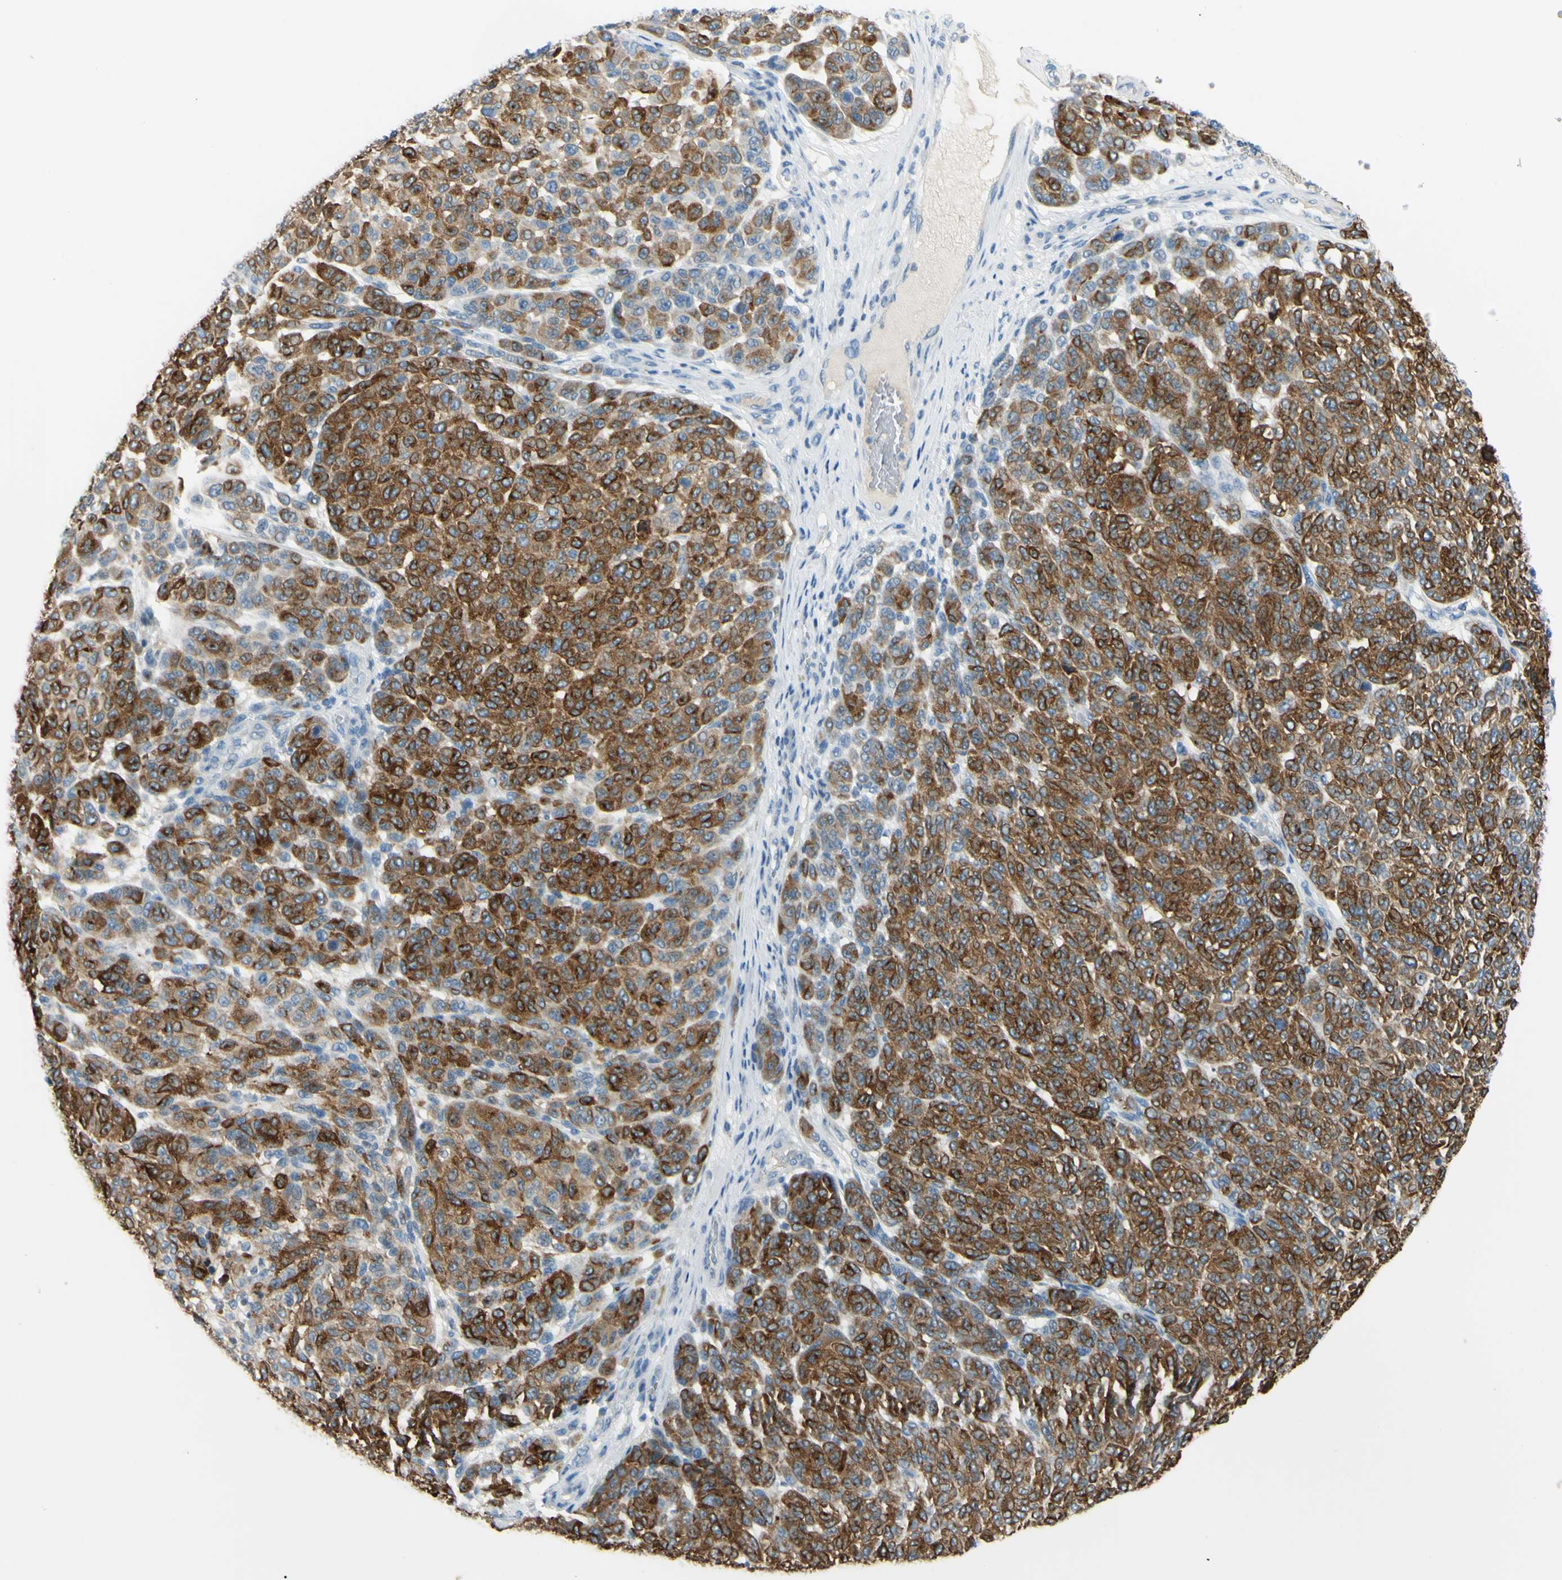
{"staining": {"intensity": "strong", "quantity": ">75%", "location": "cytoplasmic/membranous"}, "tissue": "melanoma", "cell_type": "Tumor cells", "image_type": "cancer", "snomed": [{"axis": "morphology", "description": "Malignant melanoma, NOS"}, {"axis": "topography", "description": "Skin"}], "caption": "The histopathology image displays staining of melanoma, revealing strong cytoplasmic/membranous protein positivity (brown color) within tumor cells.", "gene": "DCT", "patient": {"sex": "male", "age": 59}}